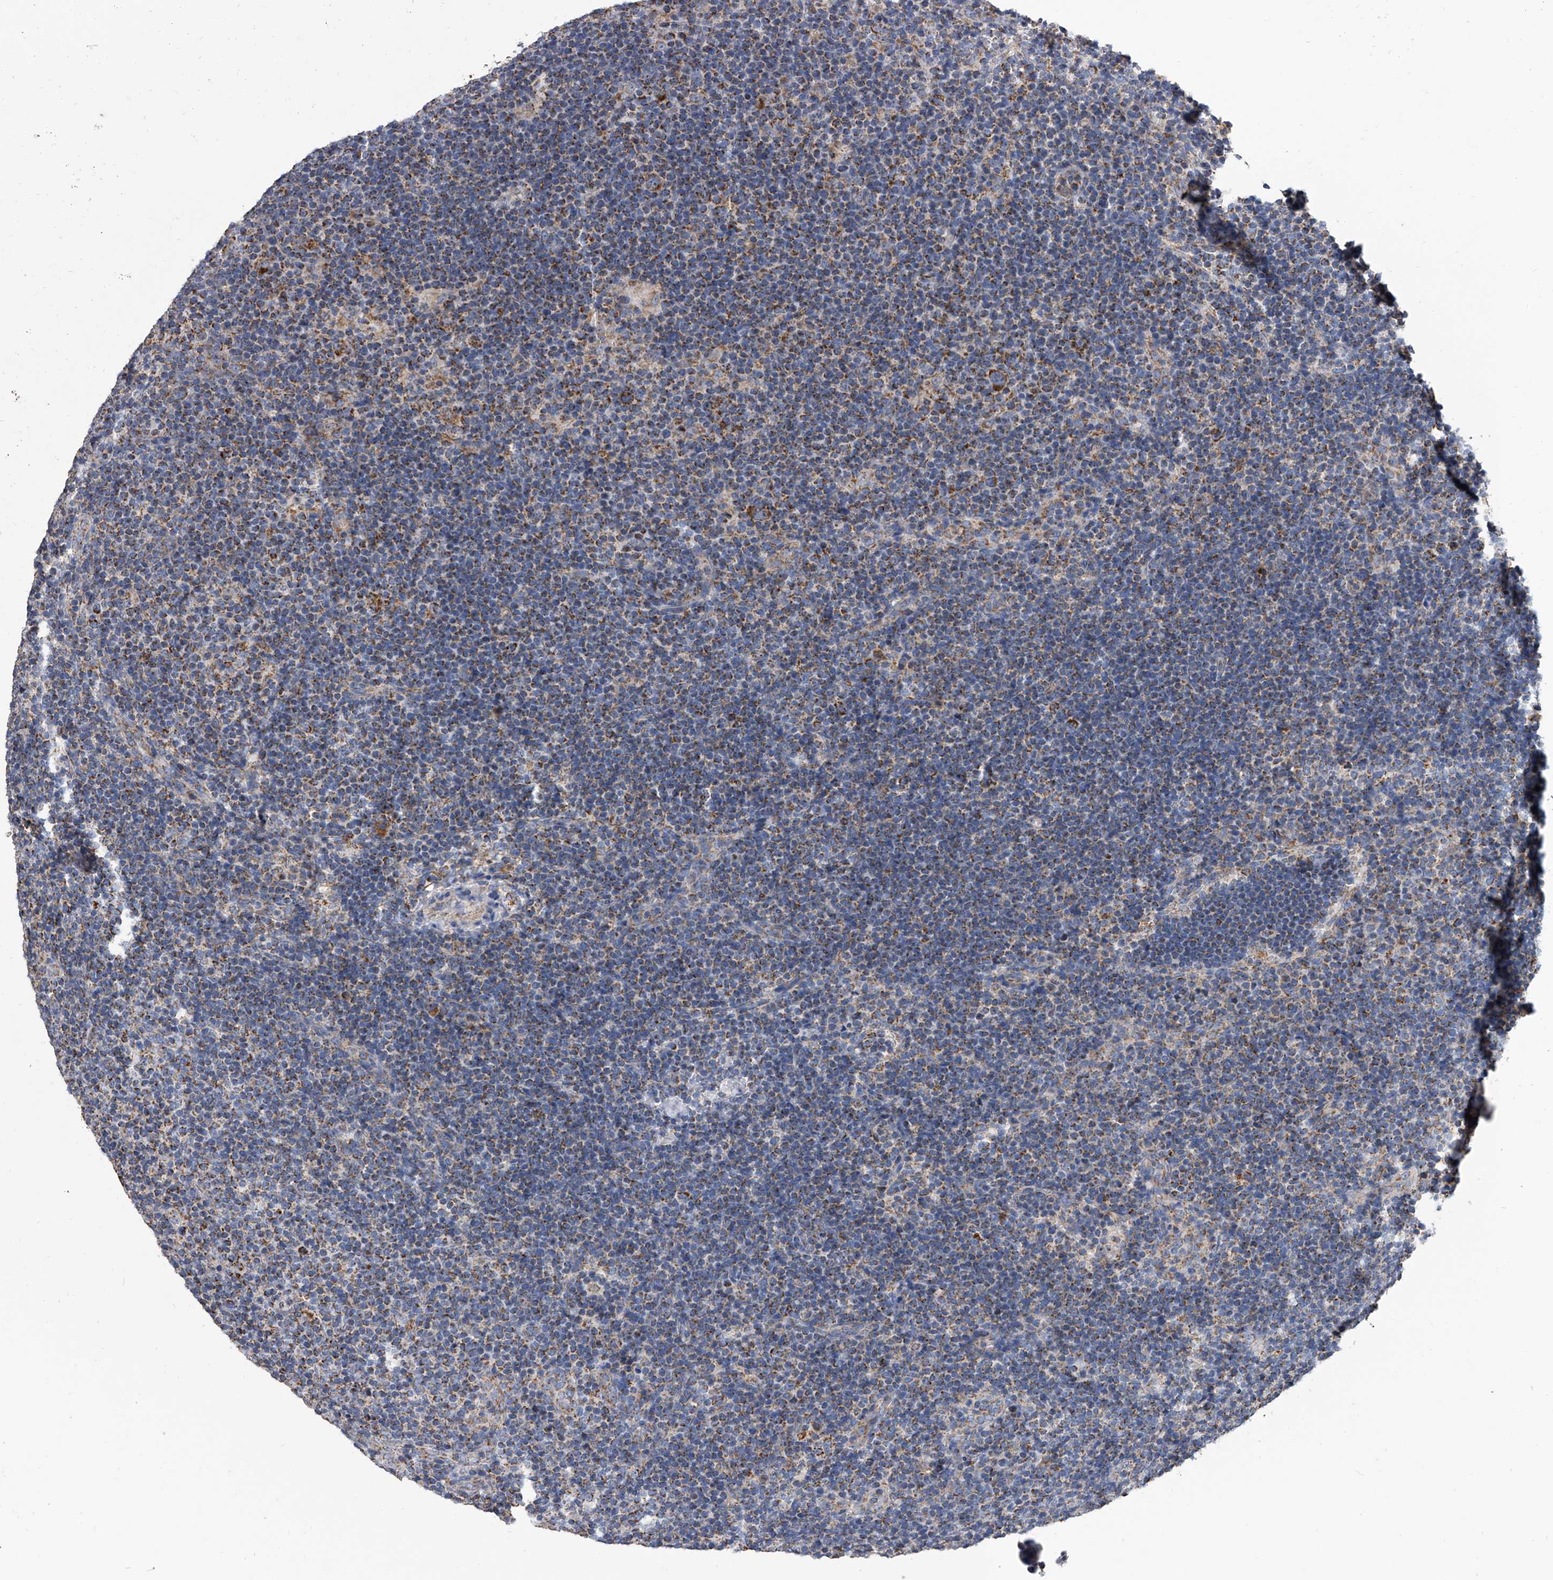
{"staining": {"intensity": "moderate", "quantity": ">75%", "location": "cytoplasmic/membranous"}, "tissue": "lymphoma", "cell_type": "Tumor cells", "image_type": "cancer", "snomed": [{"axis": "morphology", "description": "Hodgkin's disease, NOS"}, {"axis": "topography", "description": "Lymph node"}], "caption": "Tumor cells exhibit medium levels of moderate cytoplasmic/membranous positivity in approximately >75% of cells in human Hodgkin's disease.", "gene": "MRPL28", "patient": {"sex": "female", "age": 57}}